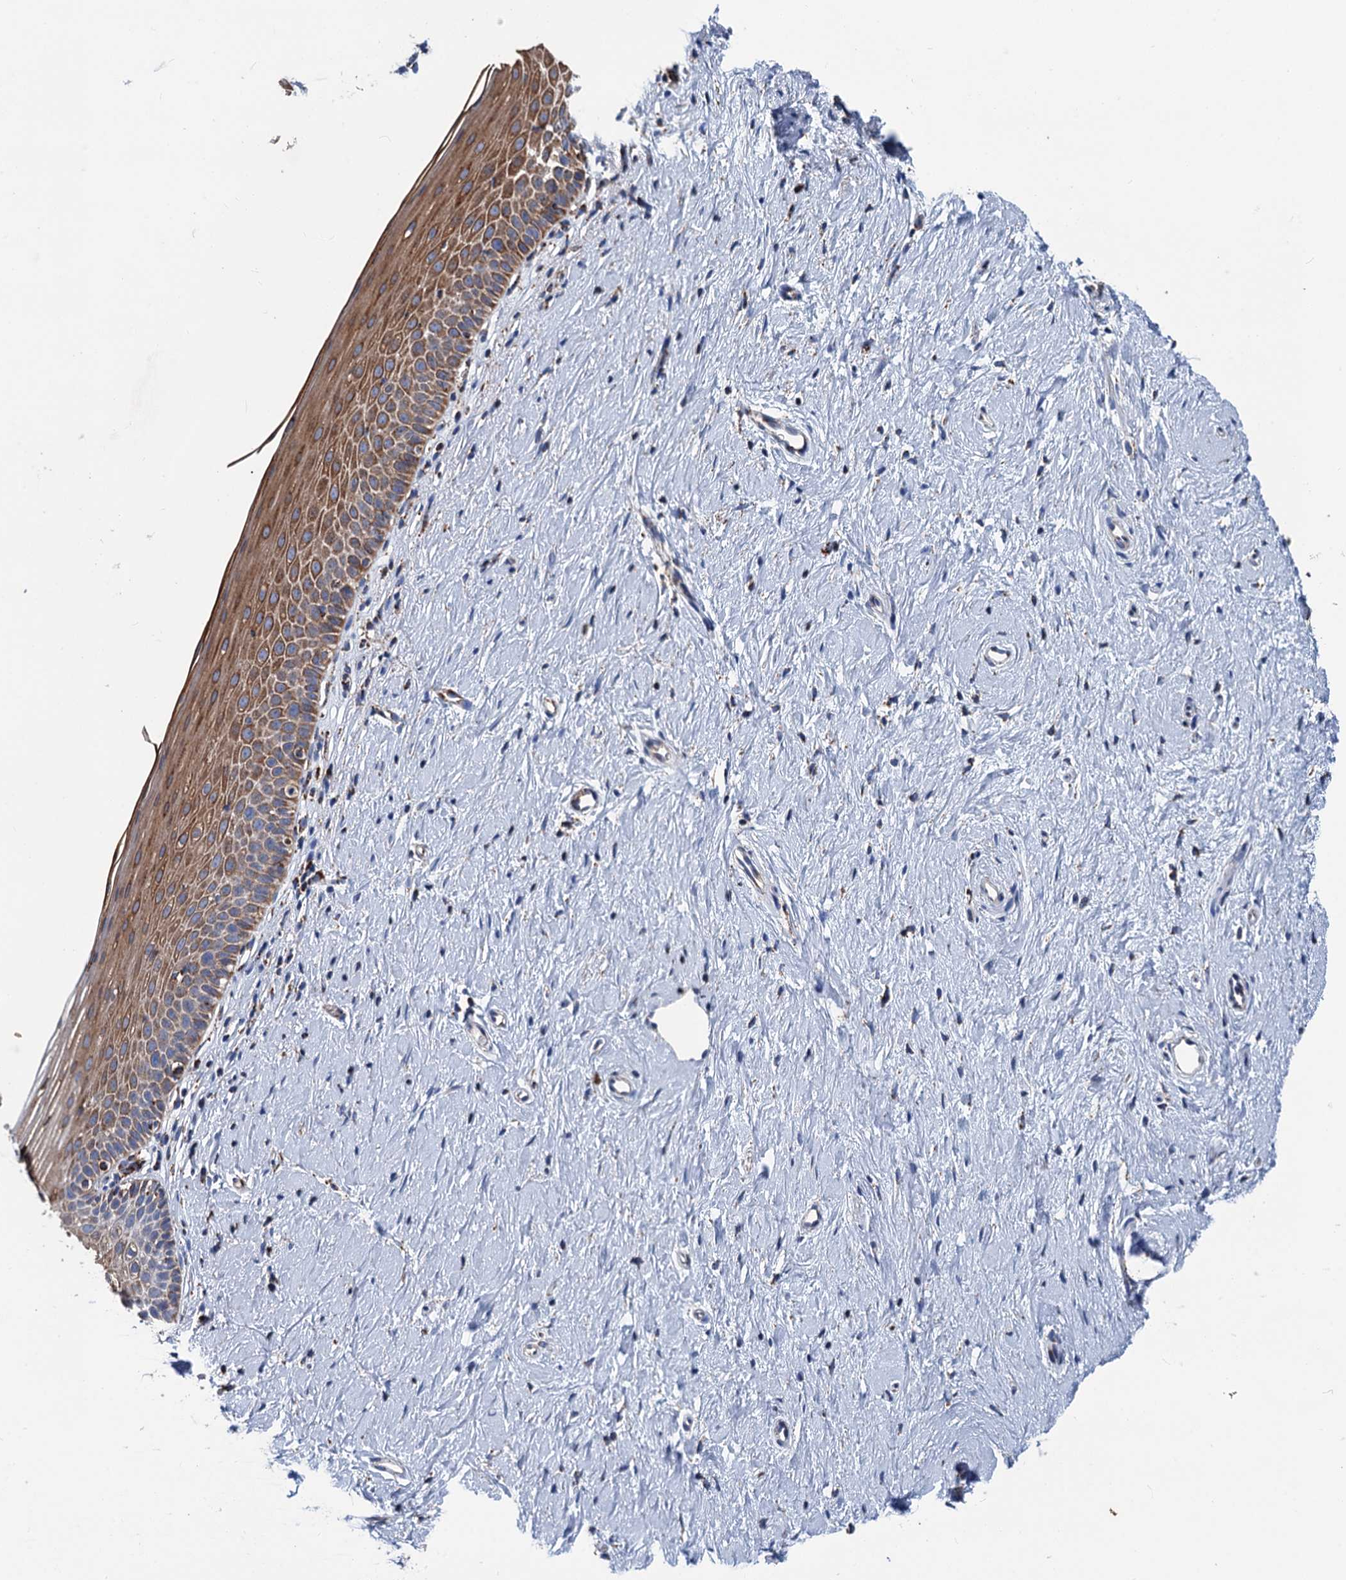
{"staining": {"intensity": "moderate", "quantity": ">75%", "location": "cytoplasmic/membranous"}, "tissue": "cervix", "cell_type": "Glandular cells", "image_type": "normal", "snomed": [{"axis": "morphology", "description": "Normal tissue, NOS"}, {"axis": "topography", "description": "Cervix"}], "caption": "A photomicrograph of cervix stained for a protein exhibits moderate cytoplasmic/membranous brown staining in glandular cells. The protein is stained brown, and the nuclei are stained in blue (DAB (3,3'-diaminobenzidine) IHC with brightfield microscopy, high magnification).", "gene": "IVD", "patient": {"sex": "female", "age": 57}}